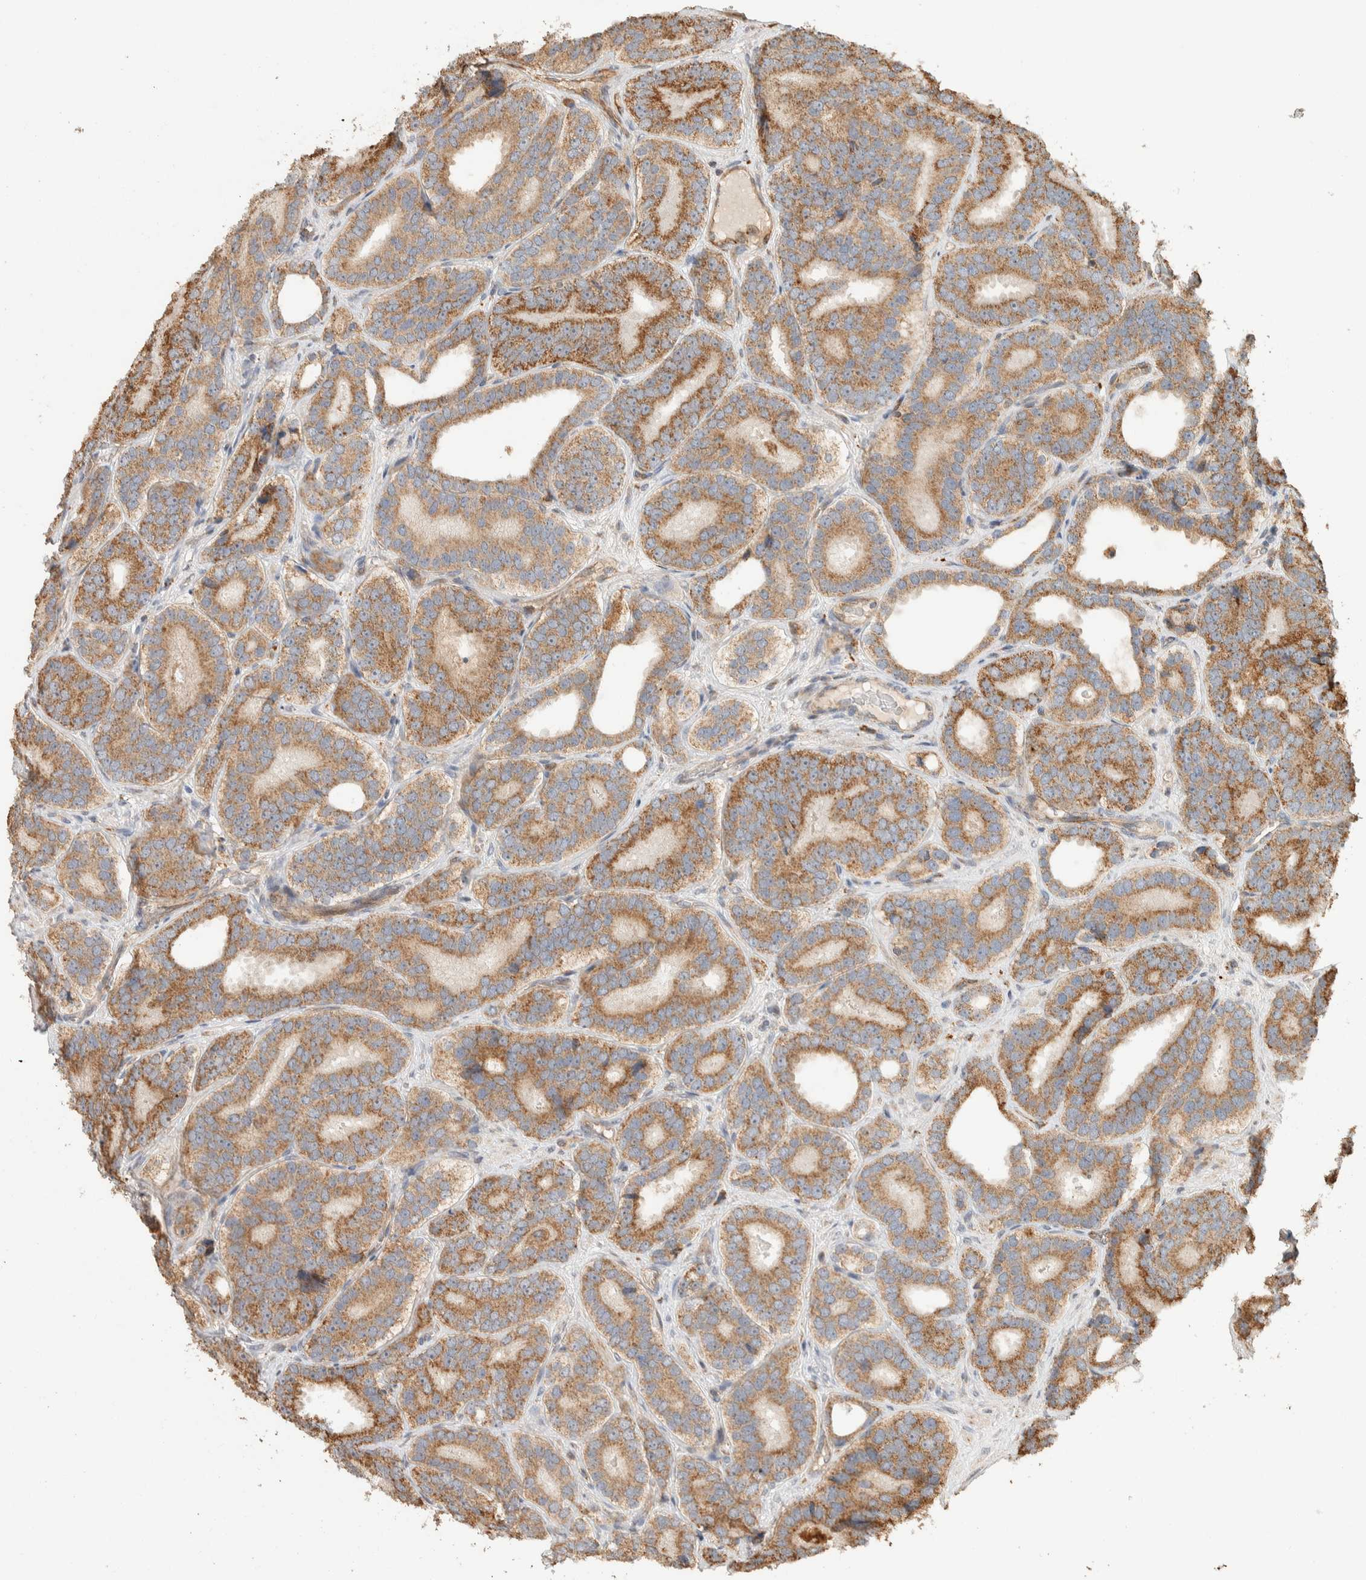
{"staining": {"intensity": "moderate", "quantity": ">75%", "location": "cytoplasmic/membranous"}, "tissue": "prostate cancer", "cell_type": "Tumor cells", "image_type": "cancer", "snomed": [{"axis": "morphology", "description": "Adenocarcinoma, High grade"}, {"axis": "topography", "description": "Prostate"}], "caption": "An immunohistochemistry (IHC) micrograph of tumor tissue is shown. Protein staining in brown highlights moderate cytoplasmic/membranous positivity in prostate cancer within tumor cells.", "gene": "KIF9", "patient": {"sex": "male", "age": 56}}